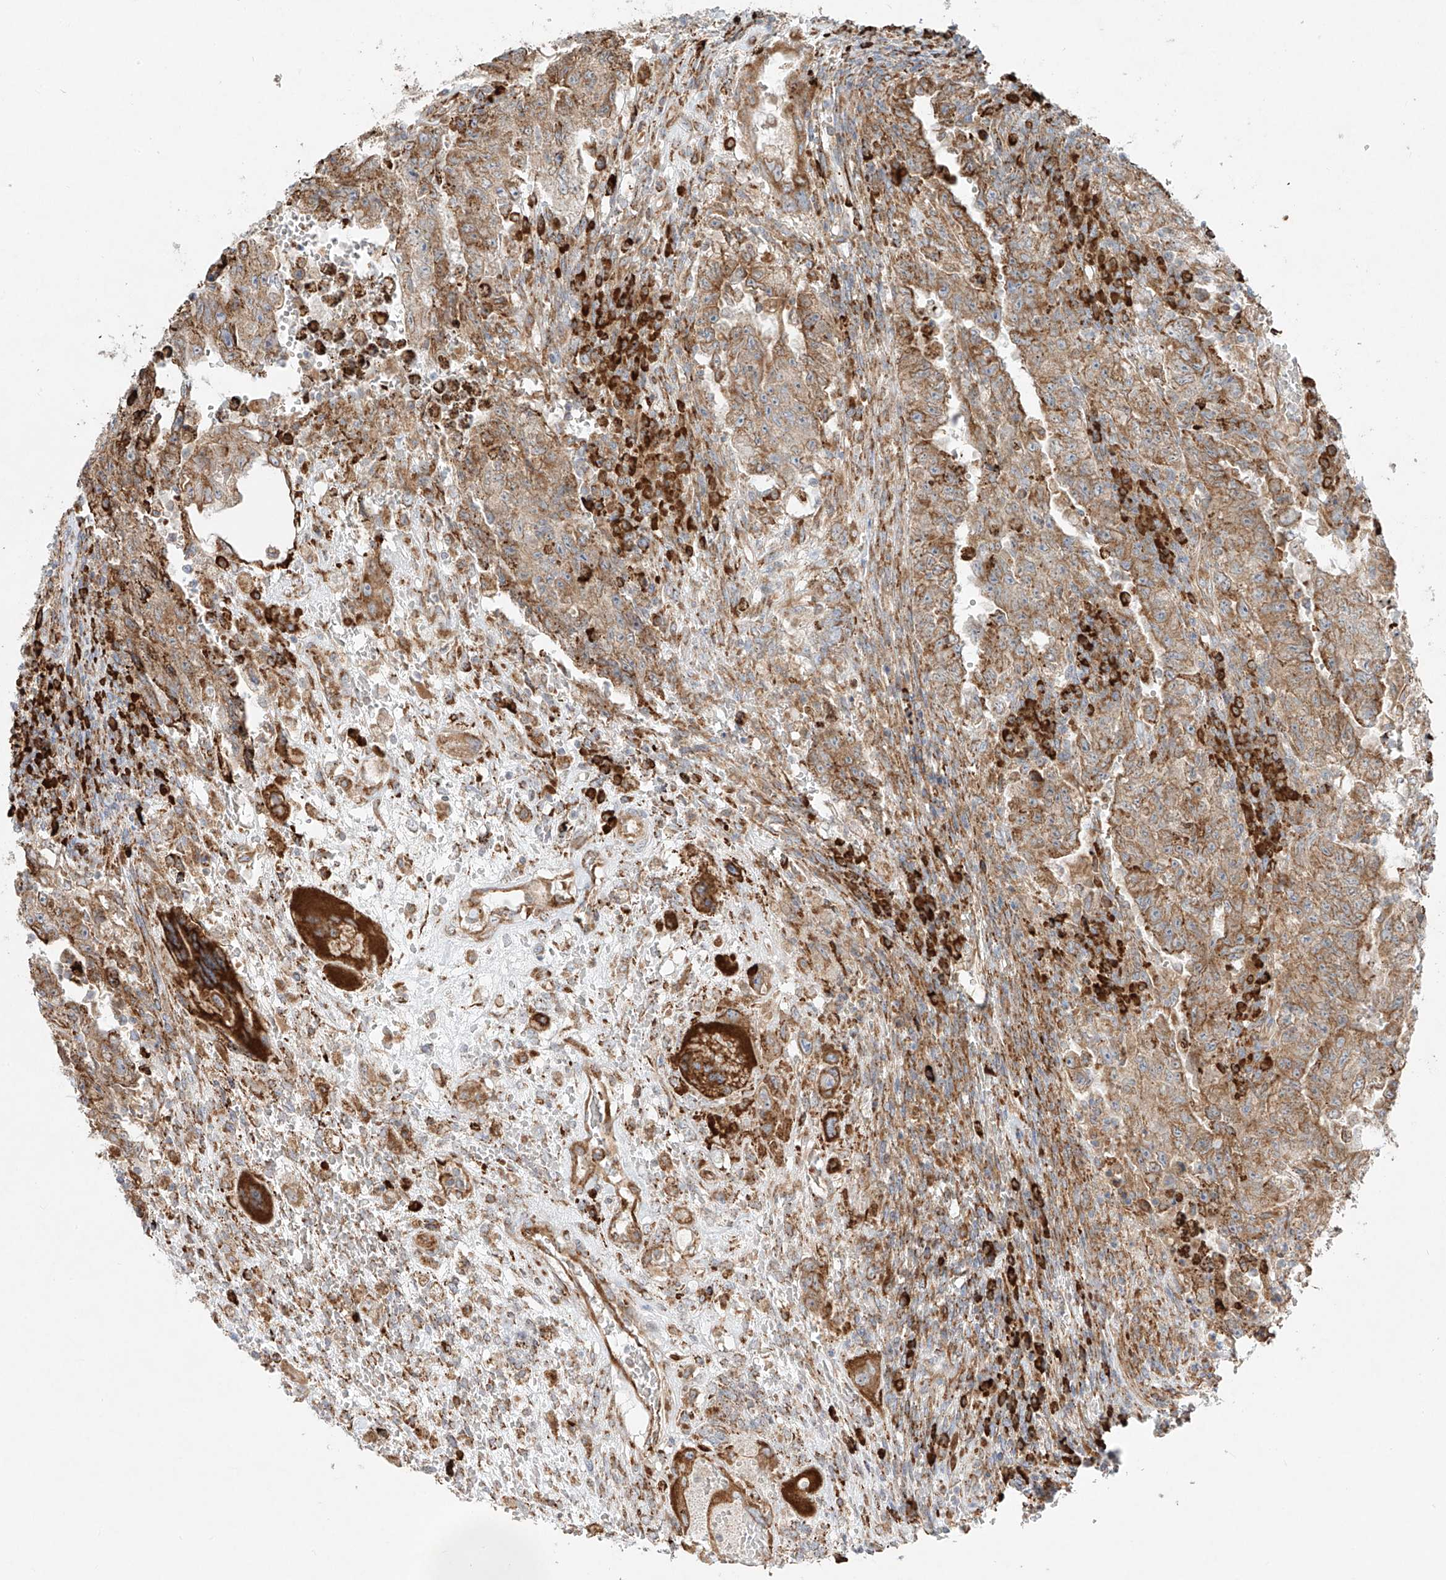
{"staining": {"intensity": "moderate", "quantity": ">75%", "location": "cytoplasmic/membranous"}, "tissue": "testis cancer", "cell_type": "Tumor cells", "image_type": "cancer", "snomed": [{"axis": "morphology", "description": "Carcinoma, Embryonal, NOS"}, {"axis": "topography", "description": "Testis"}], "caption": "Testis embryonal carcinoma tissue displays moderate cytoplasmic/membranous expression in about >75% of tumor cells, visualized by immunohistochemistry.", "gene": "EIPR1", "patient": {"sex": "male", "age": 26}}